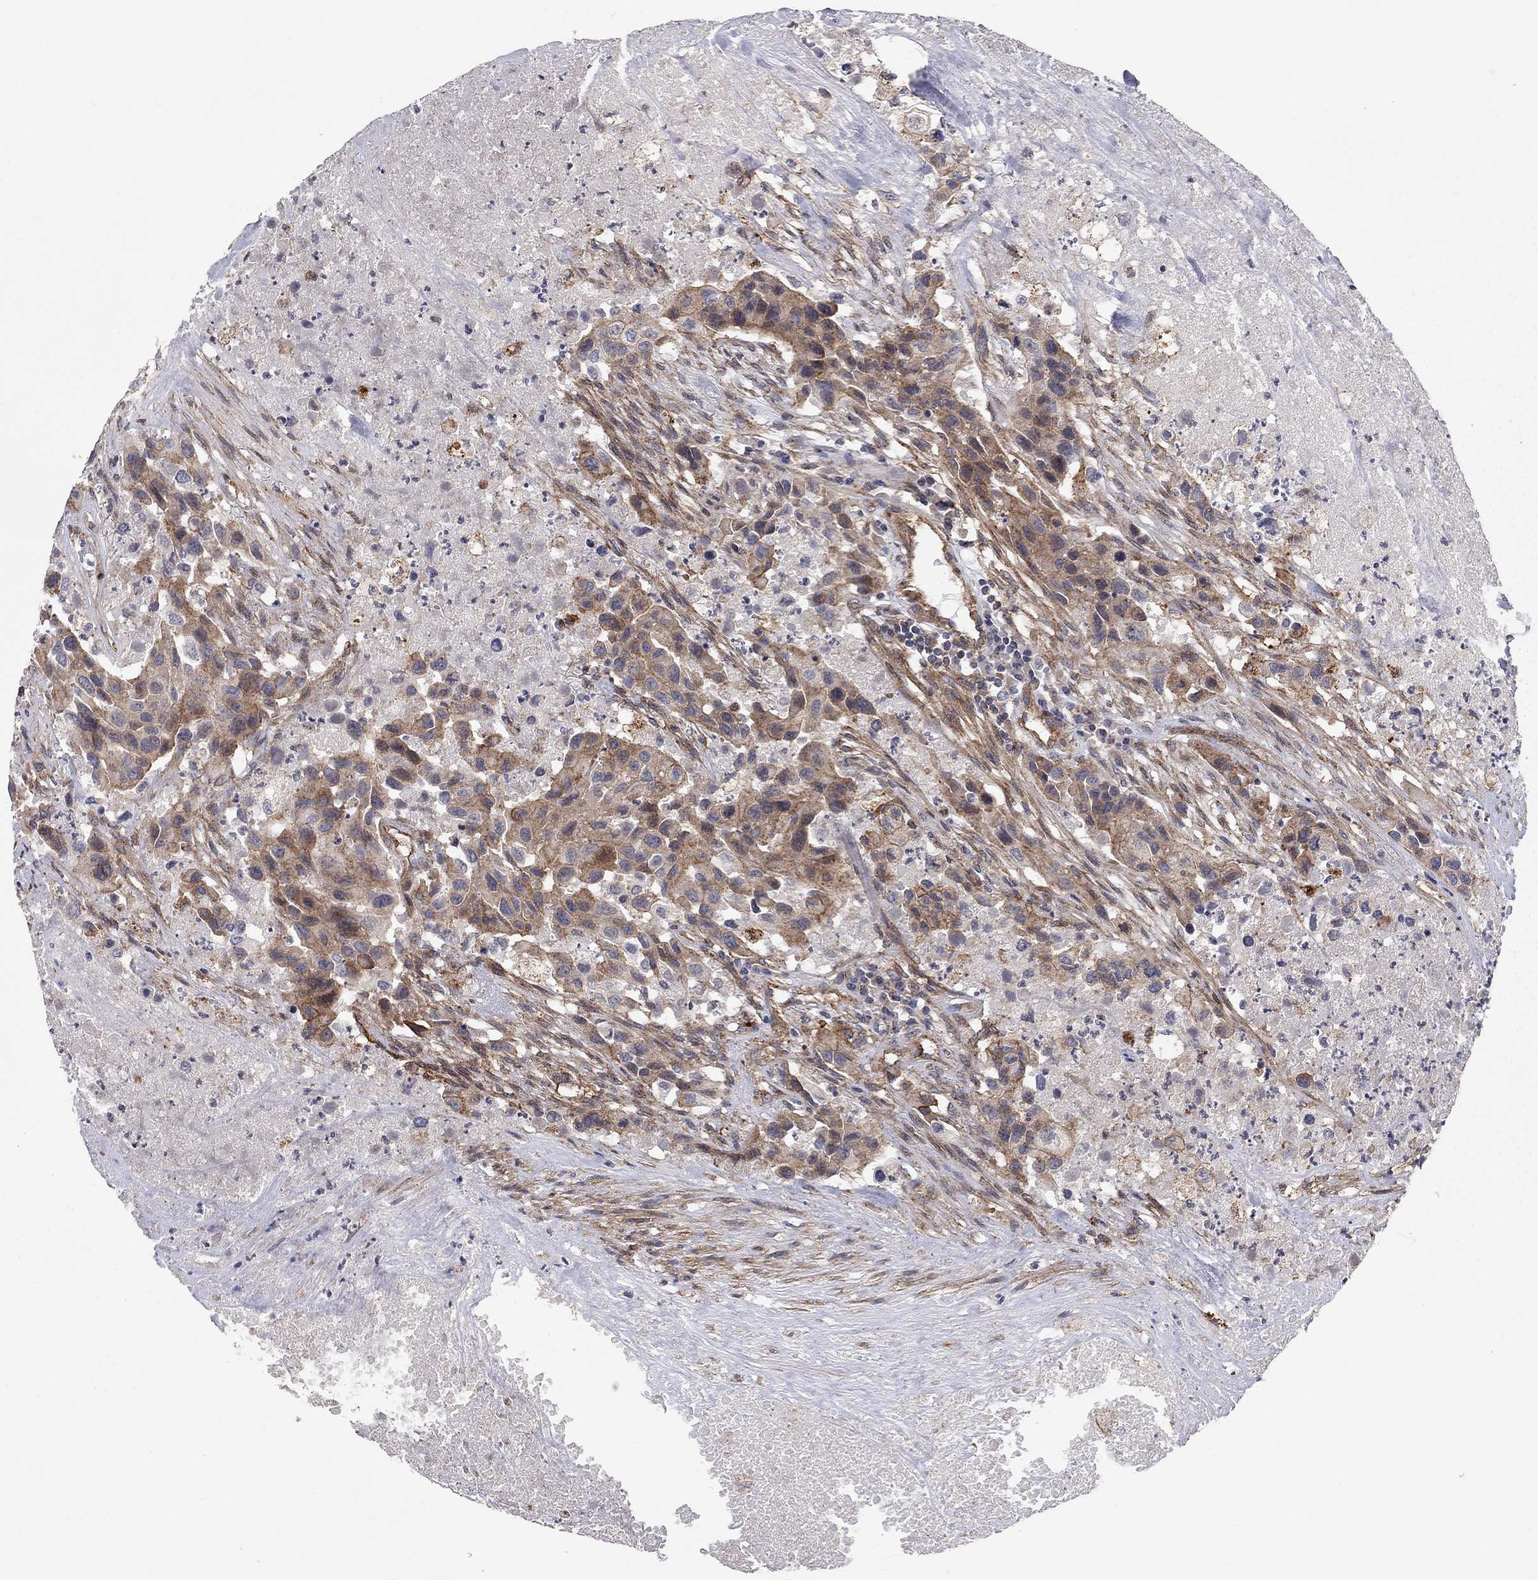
{"staining": {"intensity": "moderate", "quantity": "25%-75%", "location": "cytoplasmic/membranous"}, "tissue": "urothelial cancer", "cell_type": "Tumor cells", "image_type": "cancer", "snomed": [{"axis": "morphology", "description": "Urothelial carcinoma, High grade"}, {"axis": "topography", "description": "Urinary bladder"}], "caption": "Protein expression by immunohistochemistry (IHC) displays moderate cytoplasmic/membranous staining in approximately 25%-75% of tumor cells in high-grade urothelial carcinoma. The staining was performed using DAB (3,3'-diaminobenzidine), with brown indicating positive protein expression. Nuclei are stained blue with hematoxylin.", "gene": "RASEF", "patient": {"sex": "female", "age": 73}}